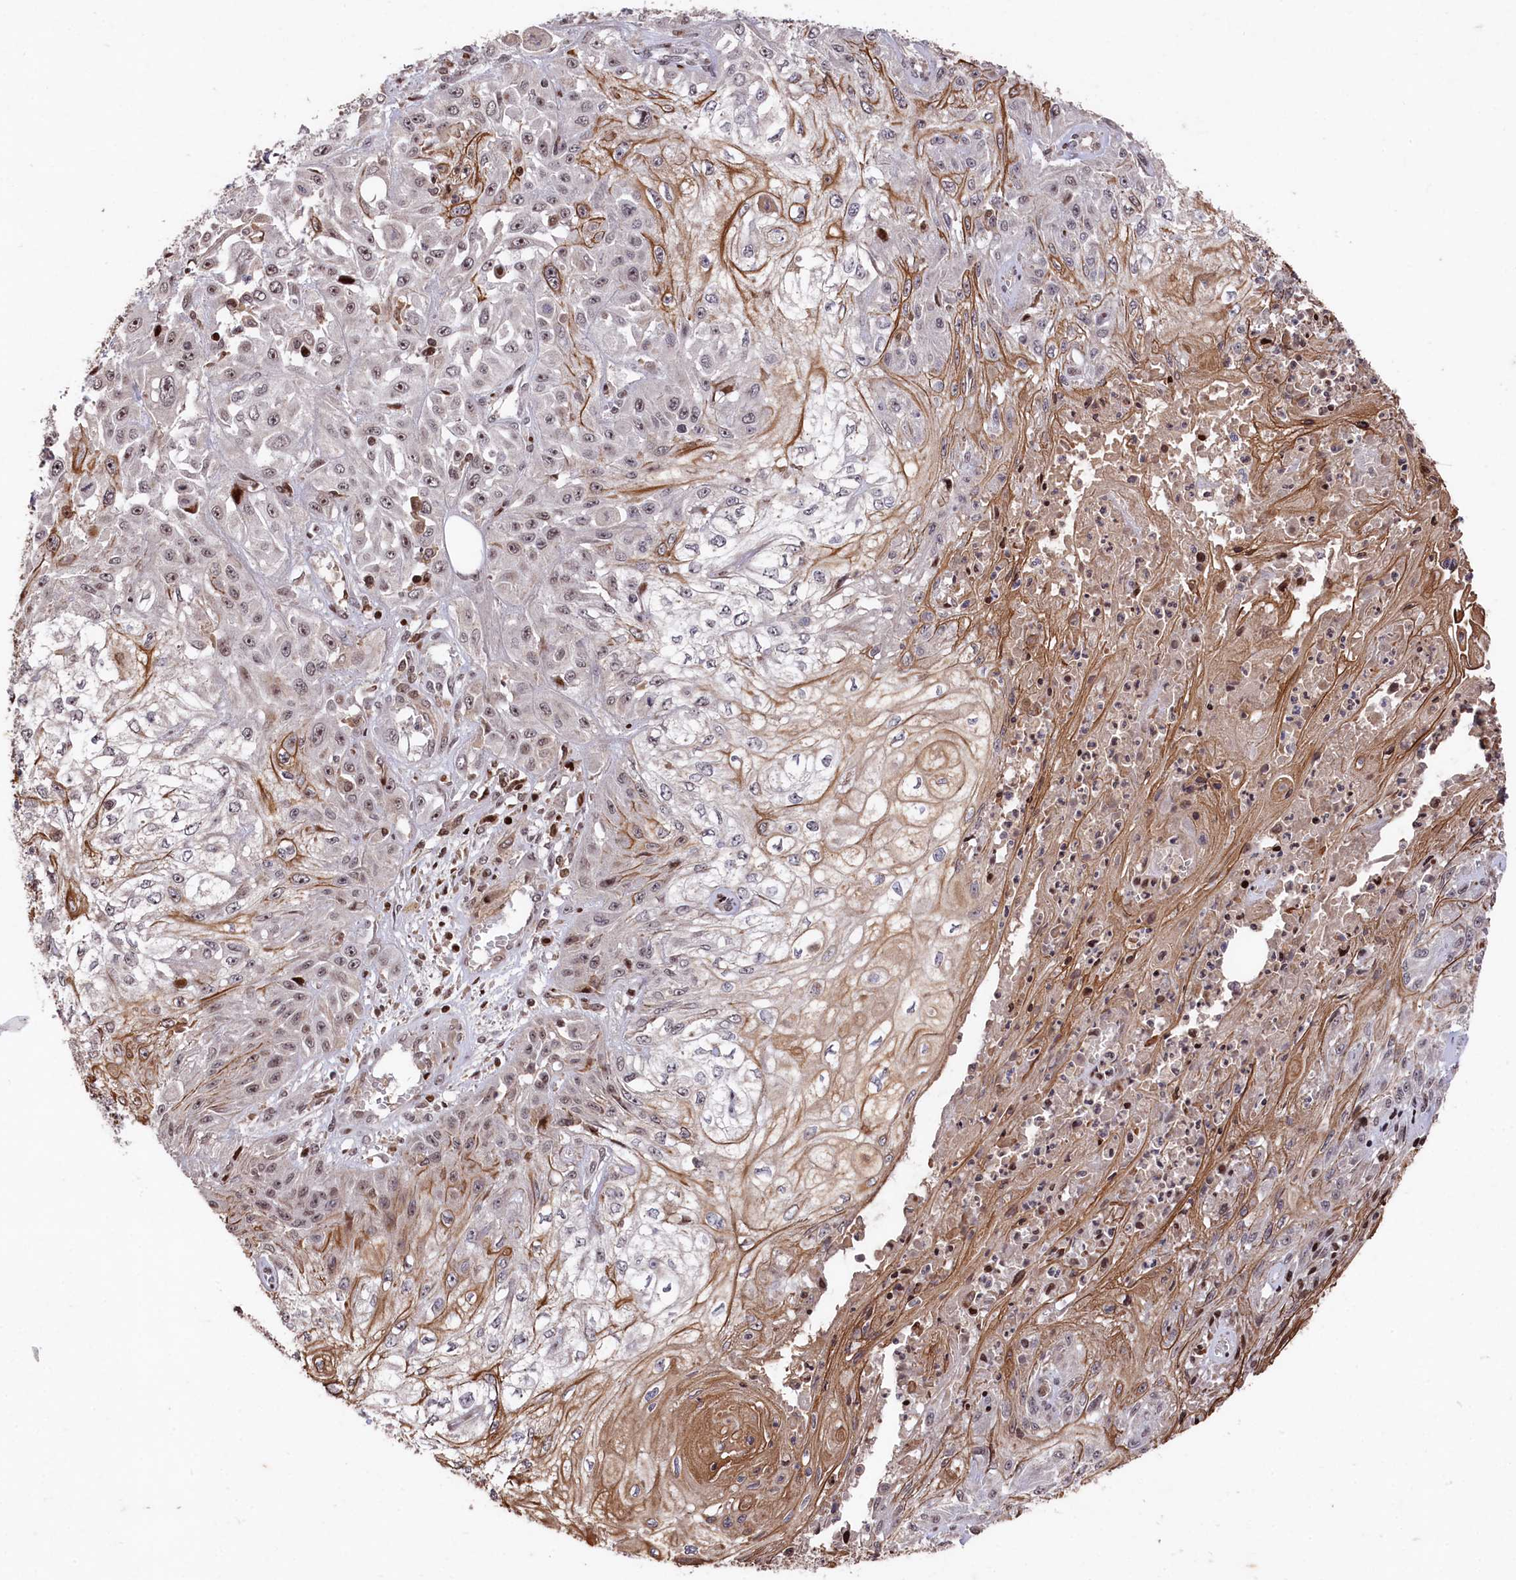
{"staining": {"intensity": "moderate", "quantity": "<25%", "location": "nuclear"}, "tissue": "skin cancer", "cell_type": "Tumor cells", "image_type": "cancer", "snomed": [{"axis": "morphology", "description": "Squamous cell carcinoma, NOS"}, {"axis": "morphology", "description": "Squamous cell carcinoma, metastatic, NOS"}, {"axis": "topography", "description": "Skin"}, {"axis": "topography", "description": "Lymph node"}], "caption": "The image shows immunohistochemical staining of skin metastatic squamous cell carcinoma. There is moderate nuclear expression is identified in approximately <25% of tumor cells.", "gene": "MCF2L2", "patient": {"sex": "male", "age": 75}}